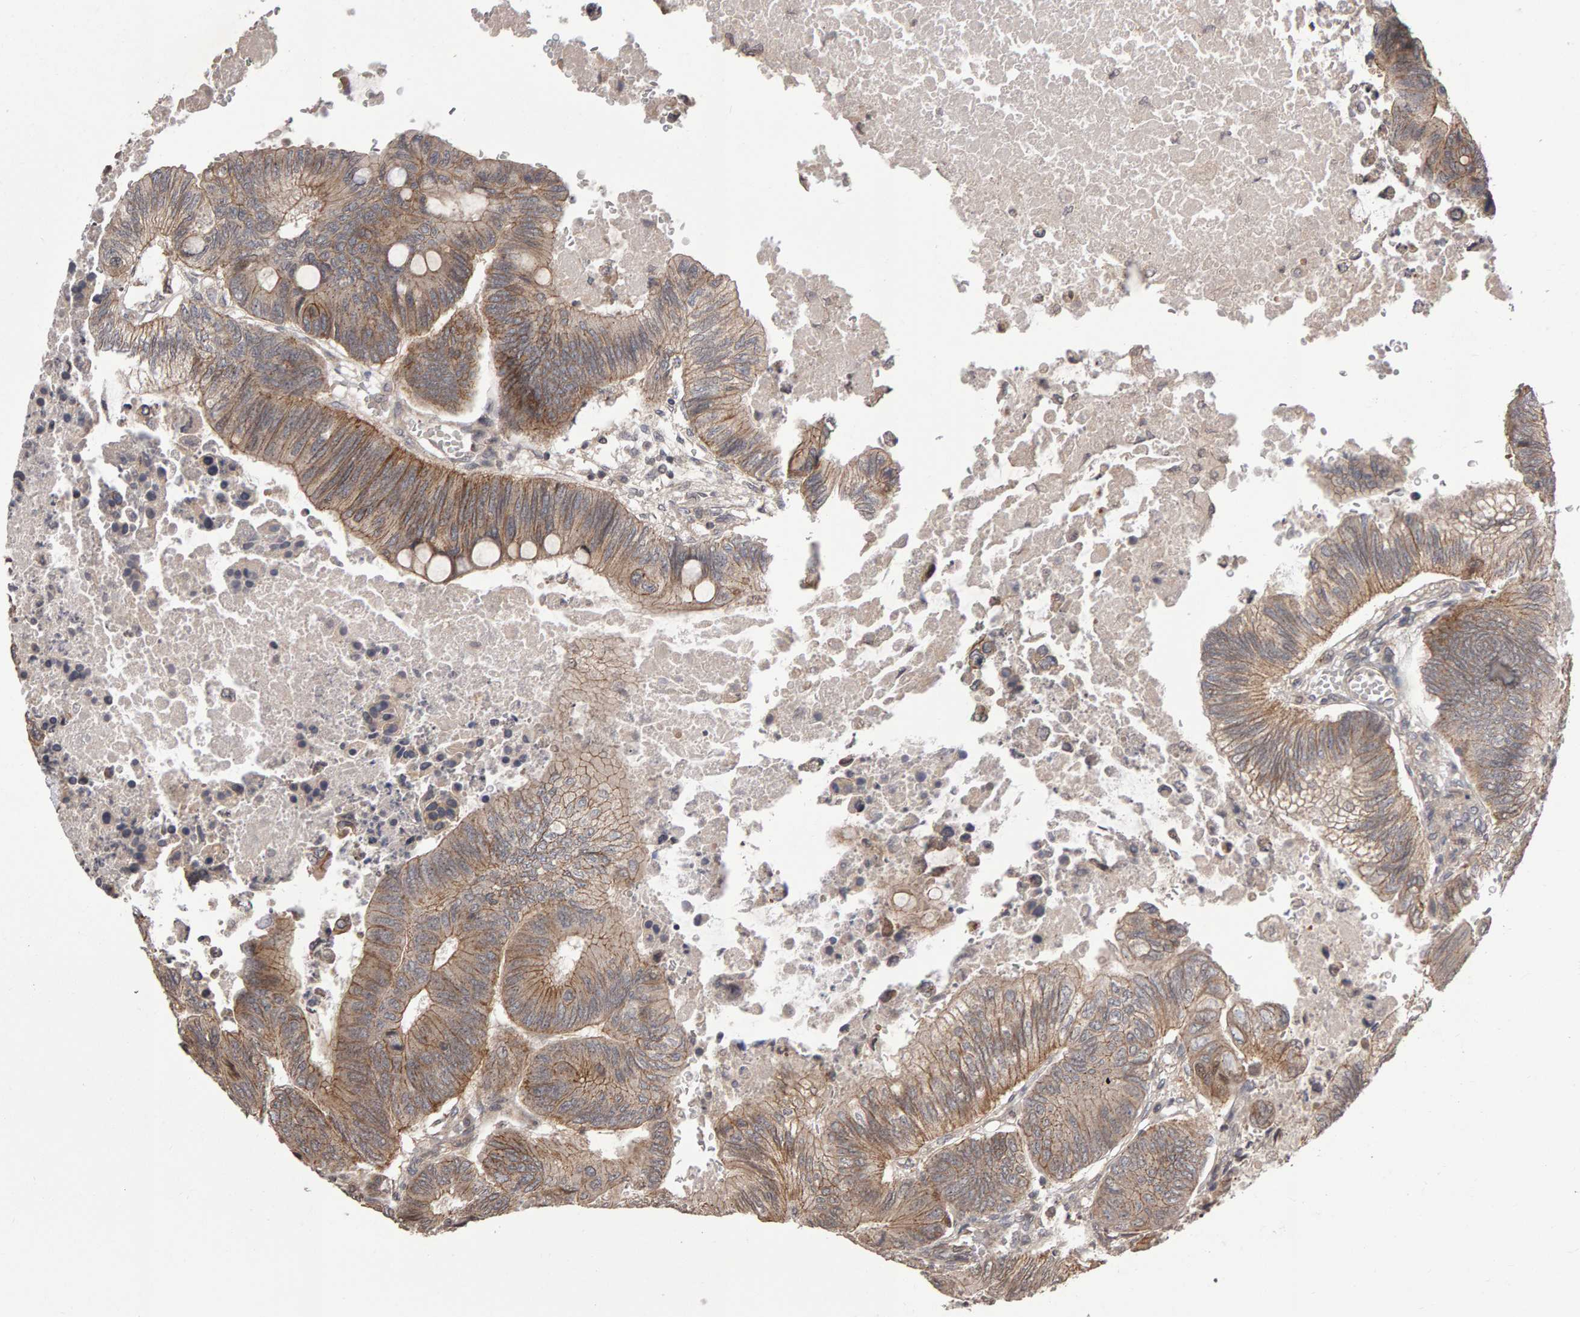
{"staining": {"intensity": "weak", "quantity": ">75%", "location": "cytoplasmic/membranous"}, "tissue": "colorectal cancer", "cell_type": "Tumor cells", "image_type": "cancer", "snomed": [{"axis": "morphology", "description": "Normal tissue, NOS"}, {"axis": "morphology", "description": "Adenocarcinoma, NOS"}, {"axis": "topography", "description": "Rectum"}, {"axis": "topography", "description": "Peripheral nerve tissue"}], "caption": "Human colorectal cancer stained for a protein (brown) demonstrates weak cytoplasmic/membranous positive staining in about >75% of tumor cells.", "gene": "SCRIB", "patient": {"sex": "male", "age": 92}}